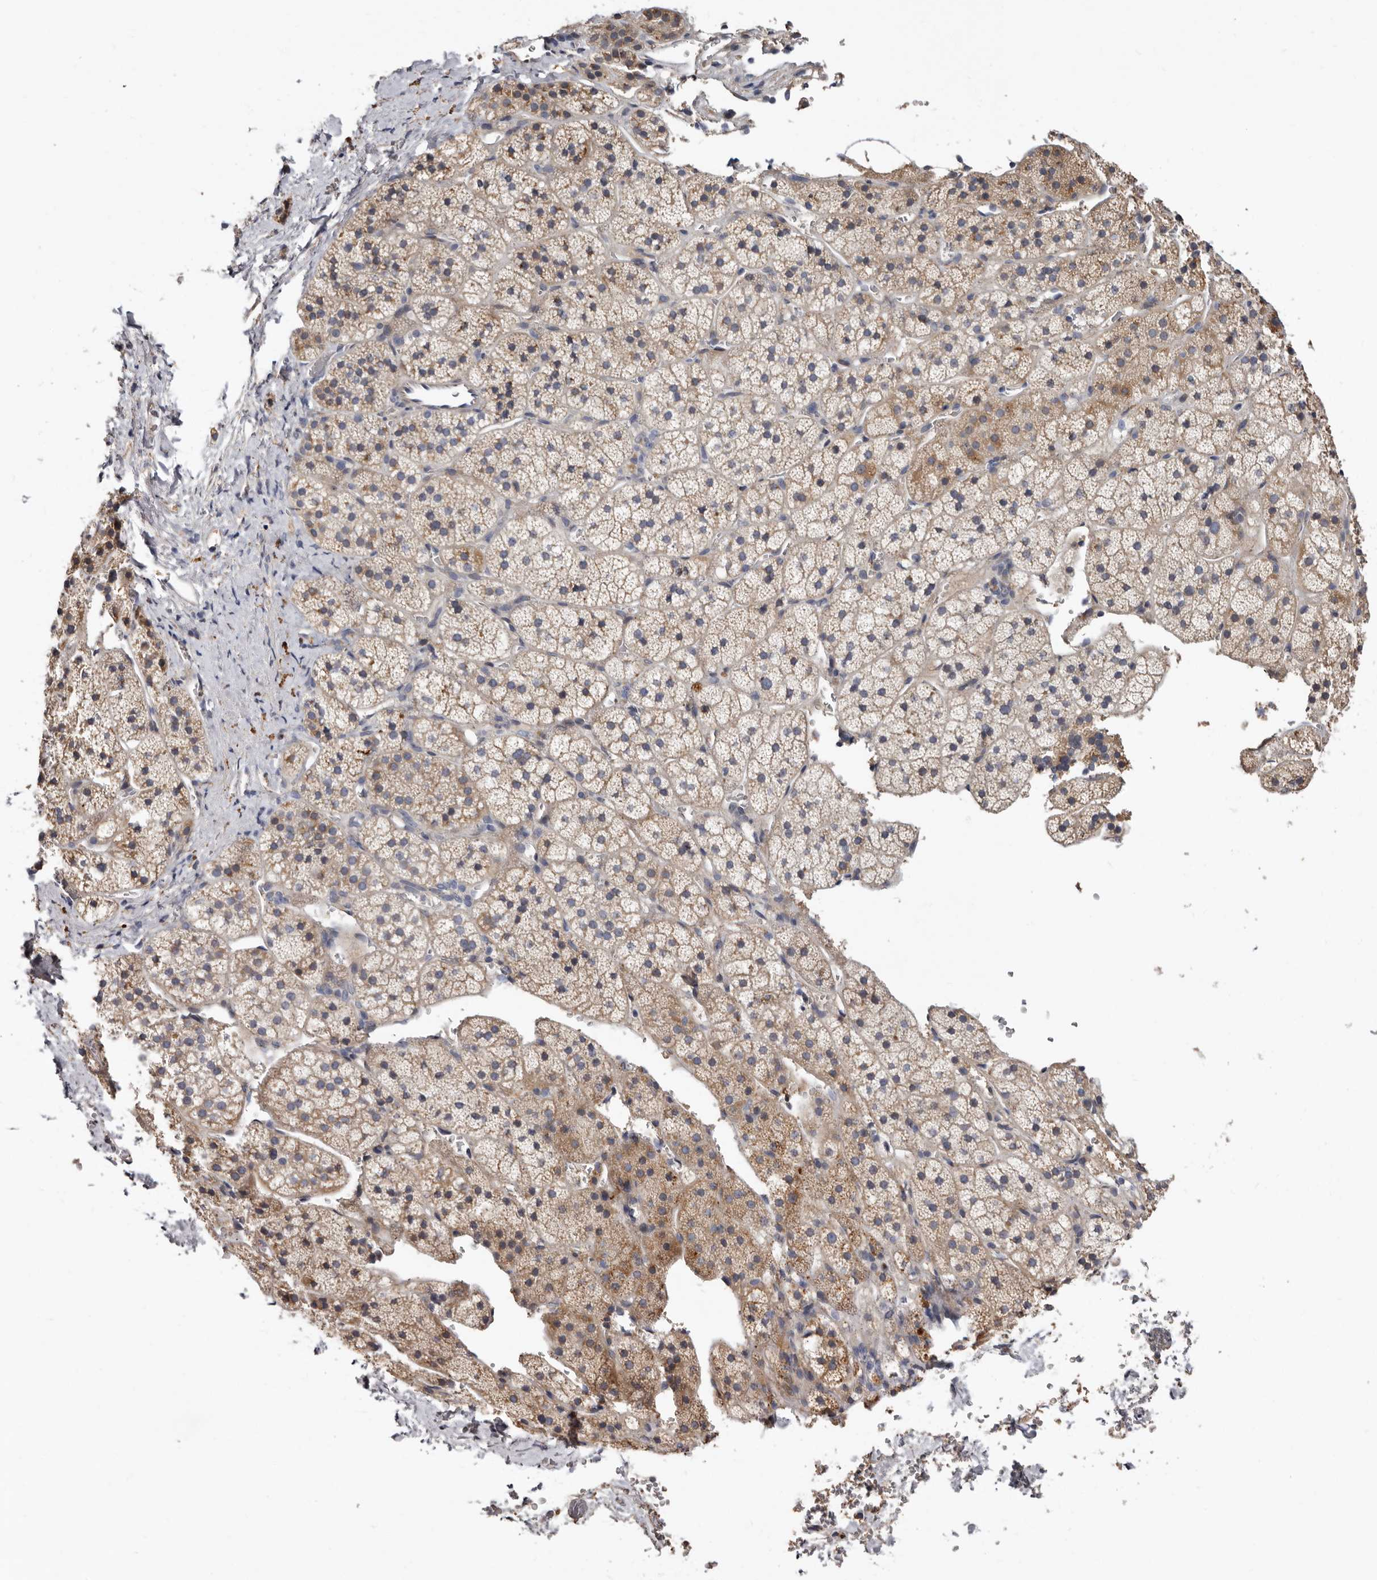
{"staining": {"intensity": "moderate", "quantity": ">75%", "location": "cytoplasmic/membranous"}, "tissue": "adrenal gland", "cell_type": "Glandular cells", "image_type": "normal", "snomed": [{"axis": "morphology", "description": "Normal tissue, NOS"}, {"axis": "topography", "description": "Adrenal gland"}], "caption": "Moderate cytoplasmic/membranous protein staining is appreciated in about >75% of glandular cells in adrenal gland. The protein of interest is stained brown, and the nuclei are stained in blue (DAB (3,3'-diaminobenzidine) IHC with brightfield microscopy, high magnification).", "gene": "ASIC5", "patient": {"sex": "female", "age": 44}}